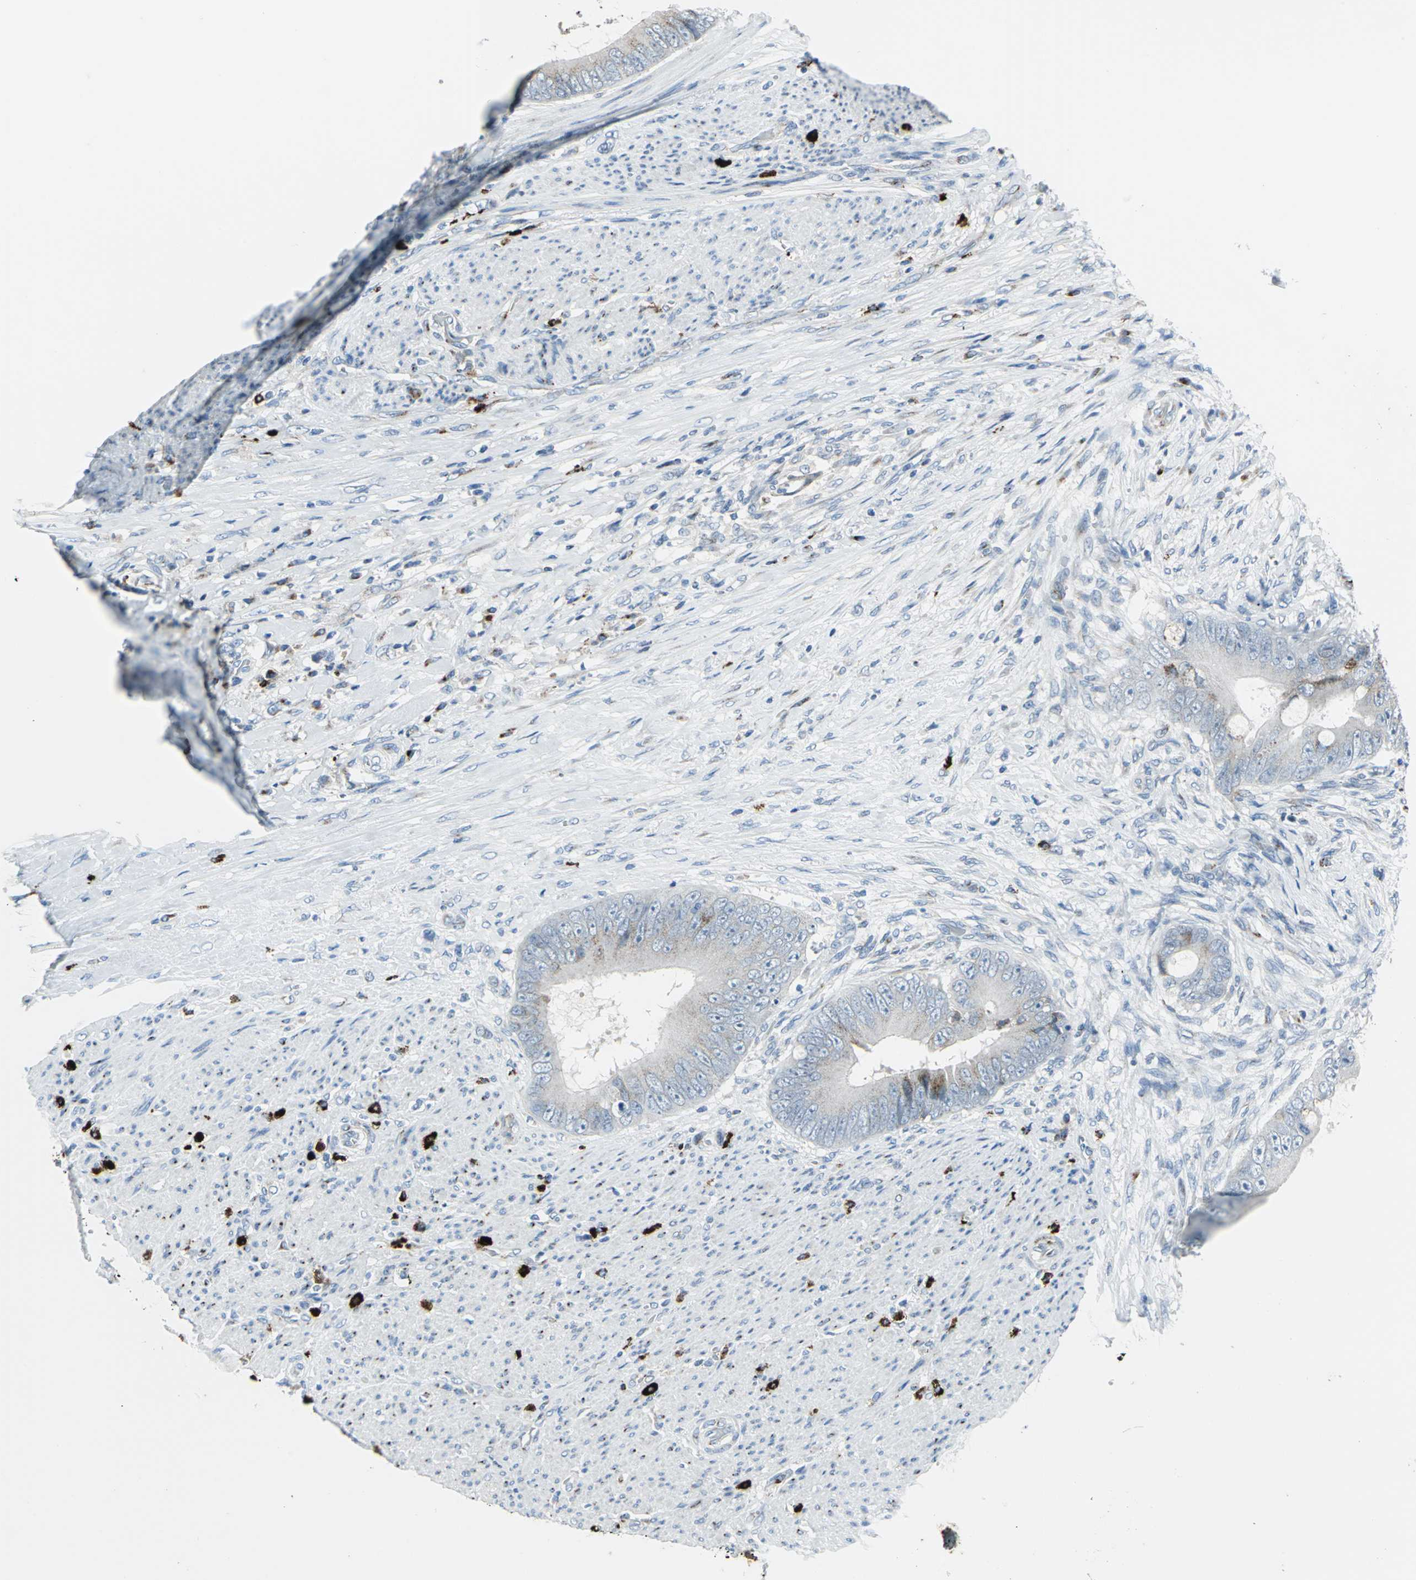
{"staining": {"intensity": "moderate", "quantity": "<25%", "location": "cytoplasmic/membranous"}, "tissue": "colorectal cancer", "cell_type": "Tumor cells", "image_type": "cancer", "snomed": [{"axis": "morphology", "description": "Adenocarcinoma, NOS"}, {"axis": "topography", "description": "Rectum"}], "caption": "Adenocarcinoma (colorectal) stained for a protein displays moderate cytoplasmic/membranous positivity in tumor cells. (DAB IHC, brown staining for protein, blue staining for nuclei).", "gene": "GPR3", "patient": {"sex": "female", "age": 77}}